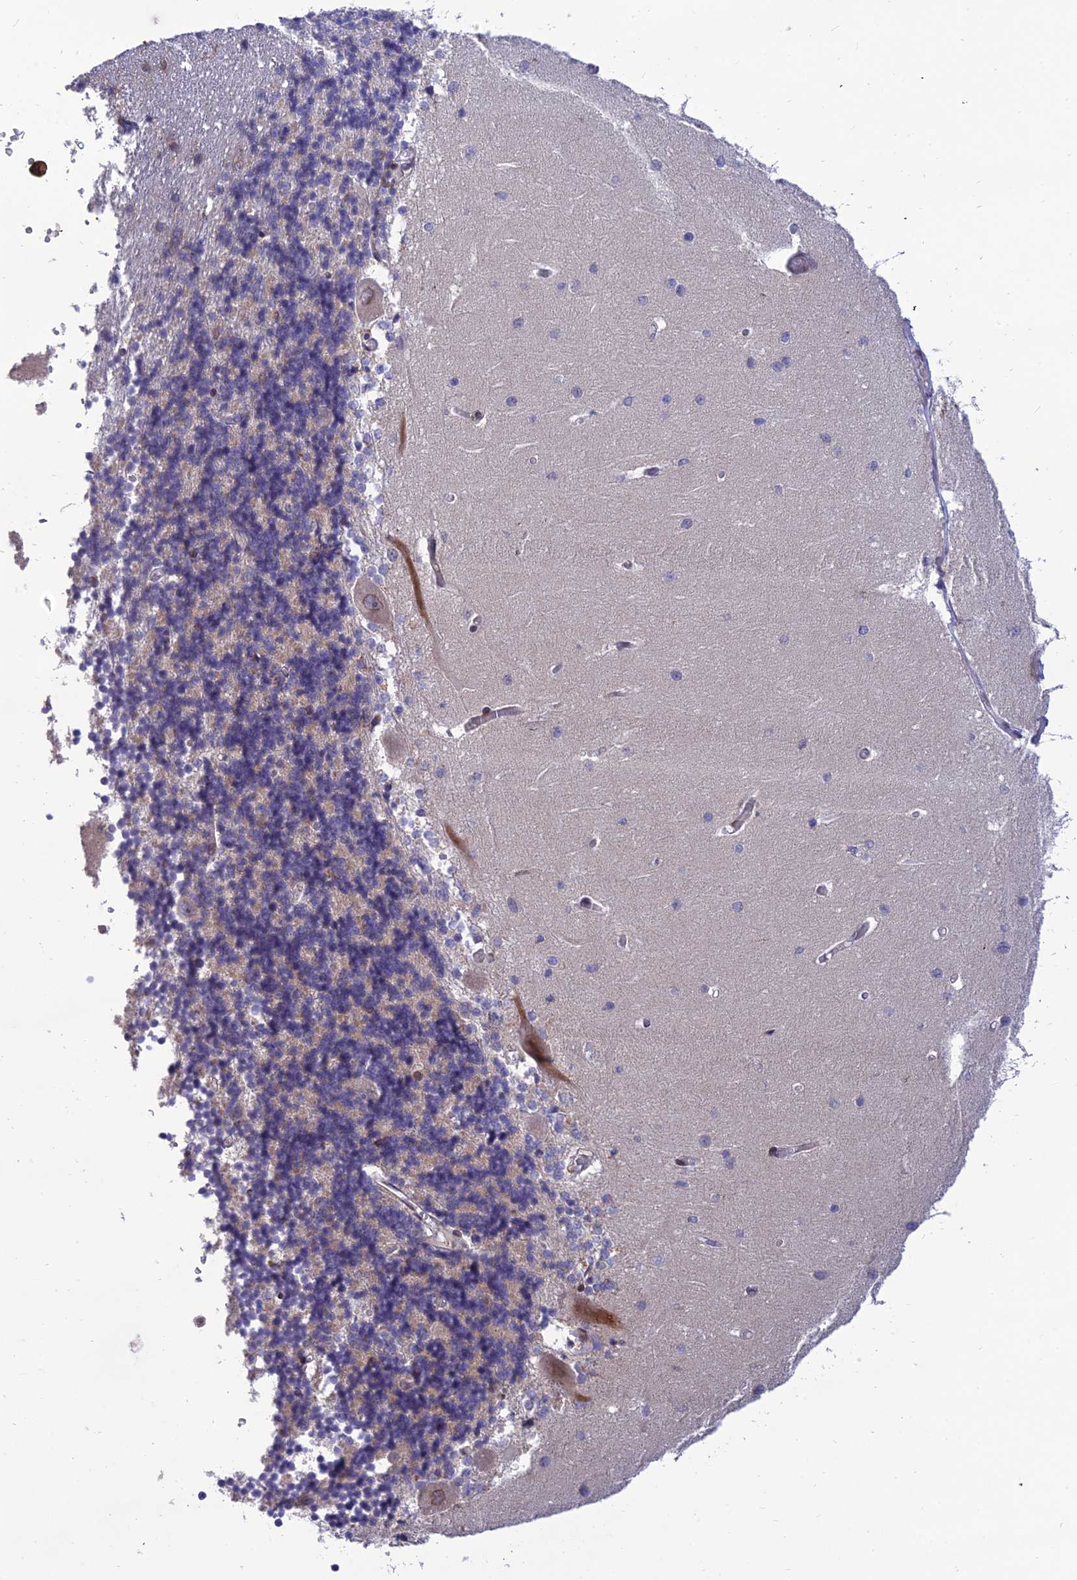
{"staining": {"intensity": "negative", "quantity": "none", "location": "none"}, "tissue": "cerebellum", "cell_type": "Cells in granular layer", "image_type": "normal", "snomed": [{"axis": "morphology", "description": "Normal tissue, NOS"}, {"axis": "topography", "description": "Cerebellum"}], "caption": "The IHC histopathology image has no significant positivity in cells in granular layer of cerebellum. (Stains: DAB immunohistochemistry (IHC) with hematoxylin counter stain, Microscopy: brightfield microscopy at high magnification).", "gene": "FAM76A", "patient": {"sex": "male", "age": 37}}